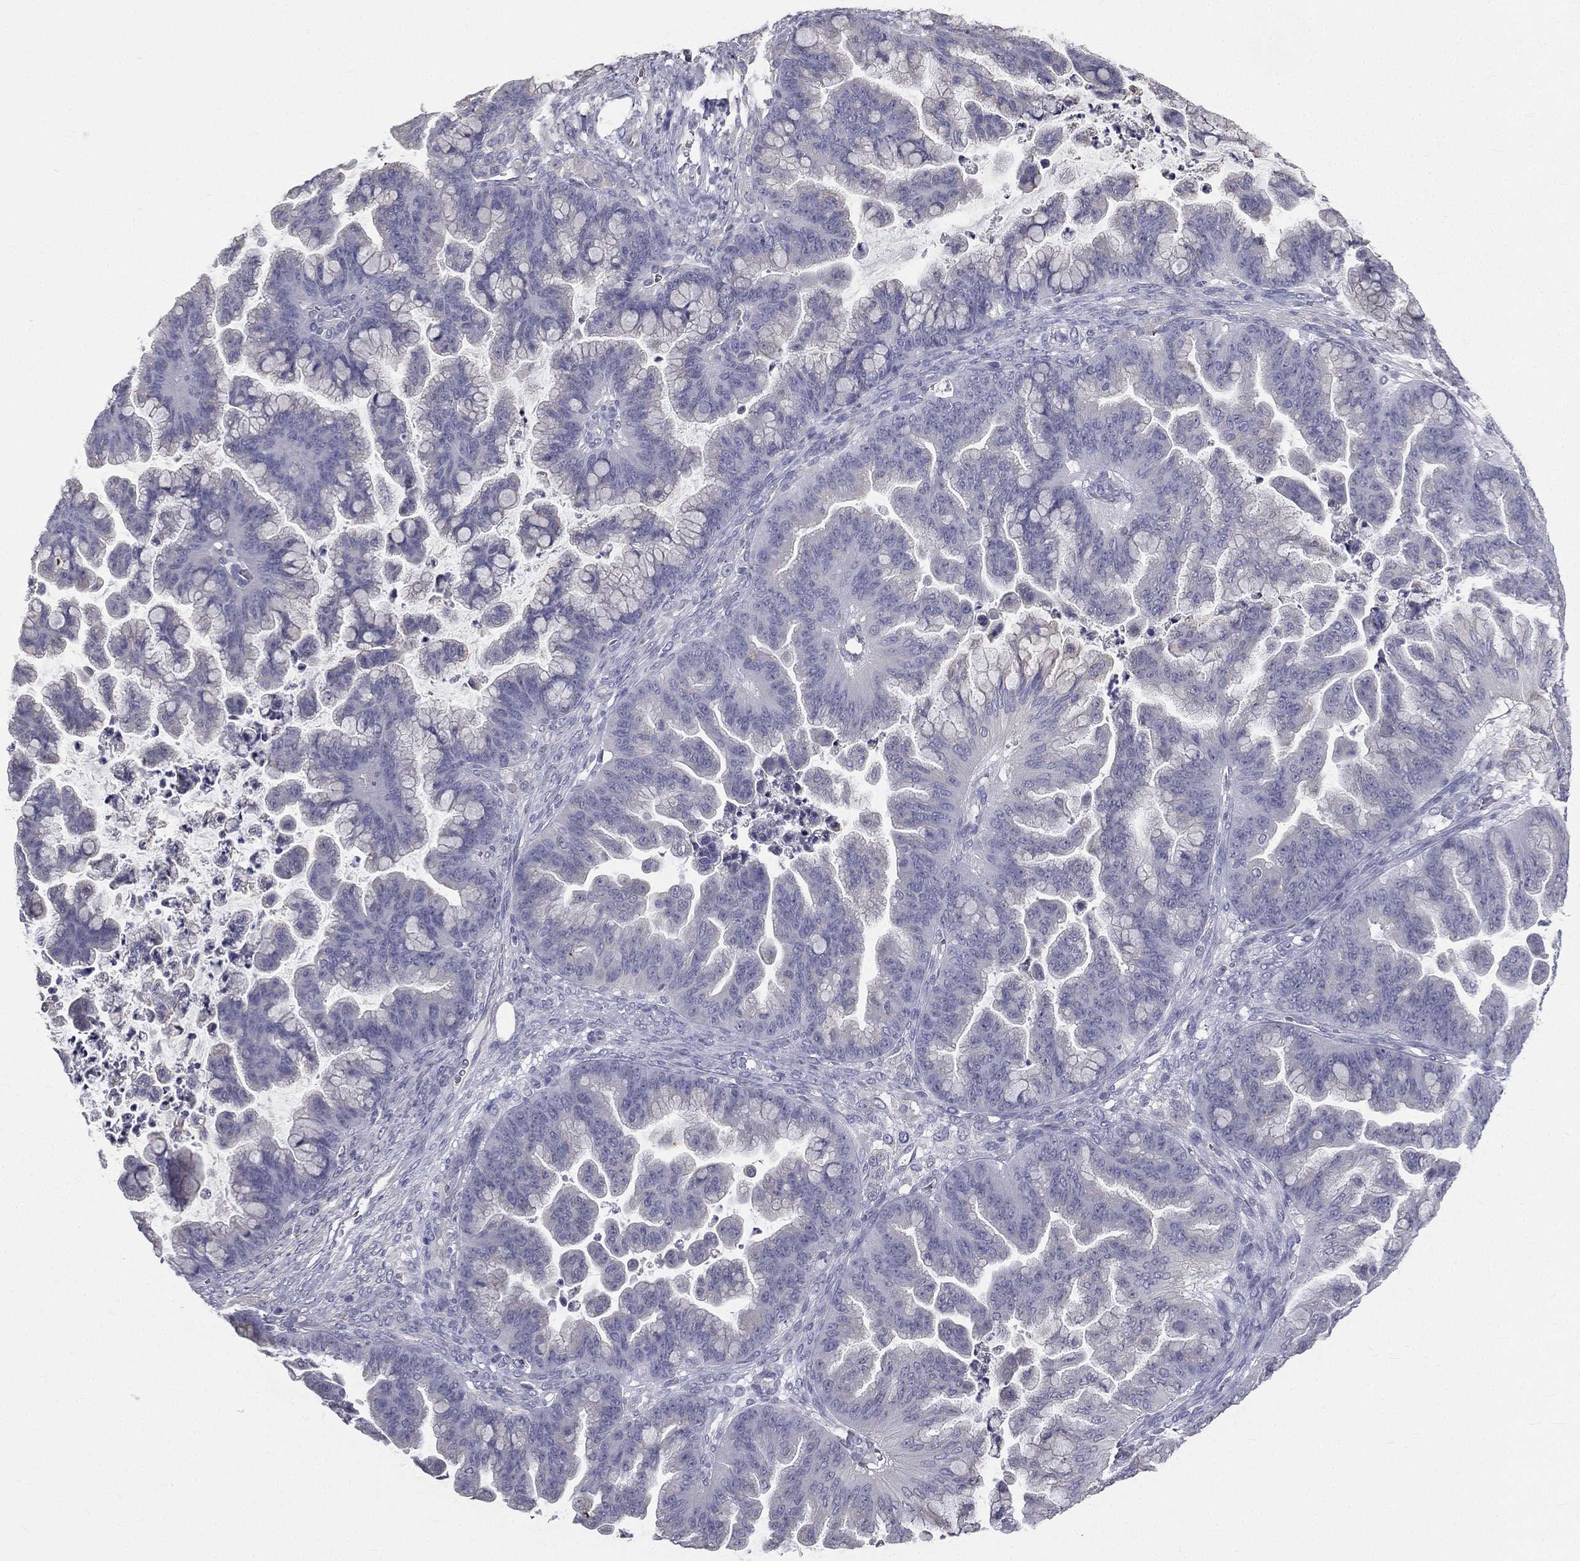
{"staining": {"intensity": "negative", "quantity": "none", "location": "none"}, "tissue": "ovarian cancer", "cell_type": "Tumor cells", "image_type": "cancer", "snomed": [{"axis": "morphology", "description": "Cystadenocarcinoma, mucinous, NOS"}, {"axis": "topography", "description": "Ovary"}], "caption": "This is a histopathology image of IHC staining of mucinous cystadenocarcinoma (ovarian), which shows no expression in tumor cells. (Stains: DAB (3,3'-diaminobenzidine) immunohistochemistry (IHC) with hematoxylin counter stain, Microscopy: brightfield microscopy at high magnification).", "gene": "MUC13", "patient": {"sex": "female", "age": 67}}